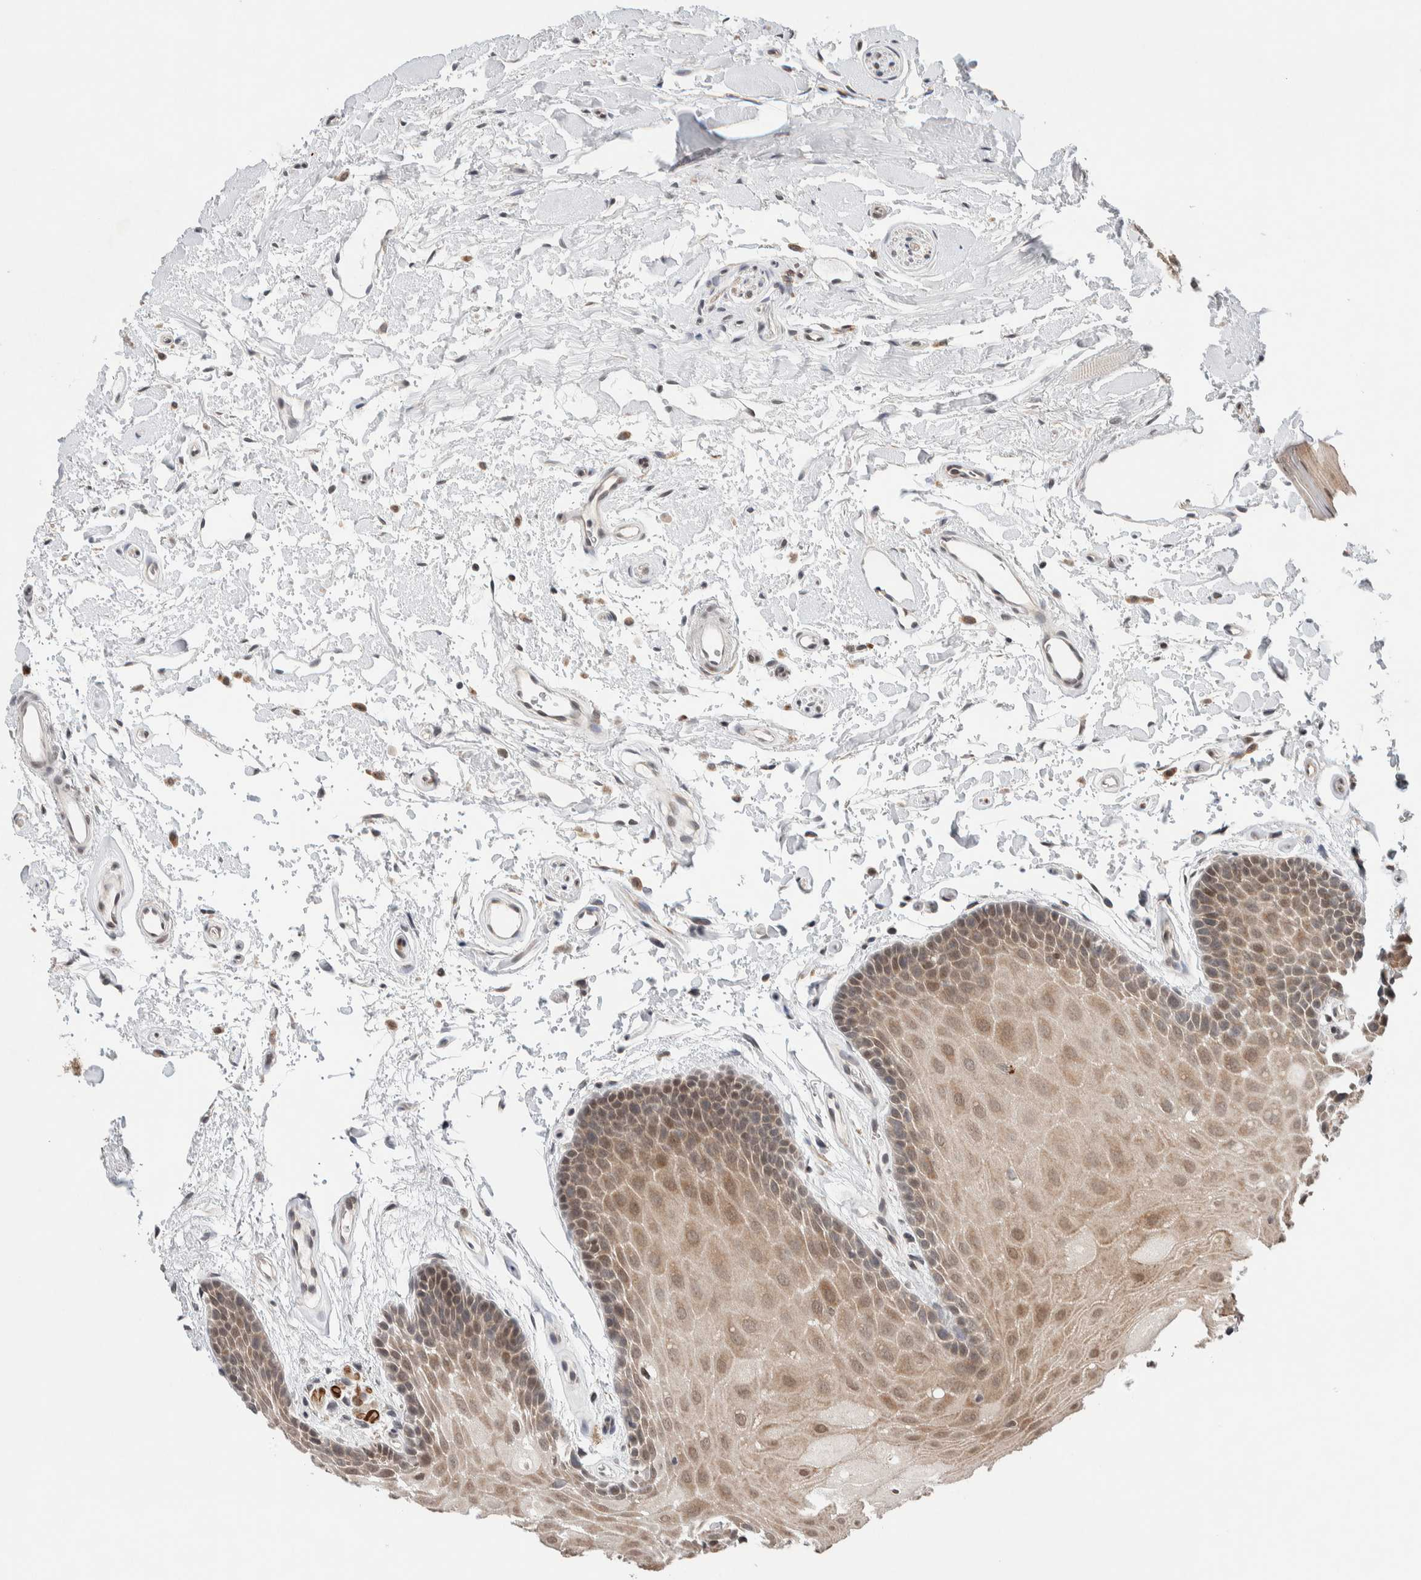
{"staining": {"intensity": "weak", "quantity": ">75%", "location": "cytoplasmic/membranous,nuclear"}, "tissue": "oral mucosa", "cell_type": "Squamous epithelial cells", "image_type": "normal", "snomed": [{"axis": "morphology", "description": "Normal tissue, NOS"}, {"axis": "topography", "description": "Oral tissue"}], "caption": "Oral mucosa stained for a protein shows weak cytoplasmic/membranous,nuclear positivity in squamous epithelial cells. Ihc stains the protein of interest in brown and the nuclei are stained blue.", "gene": "KCNK1", "patient": {"sex": "male", "age": 62}}